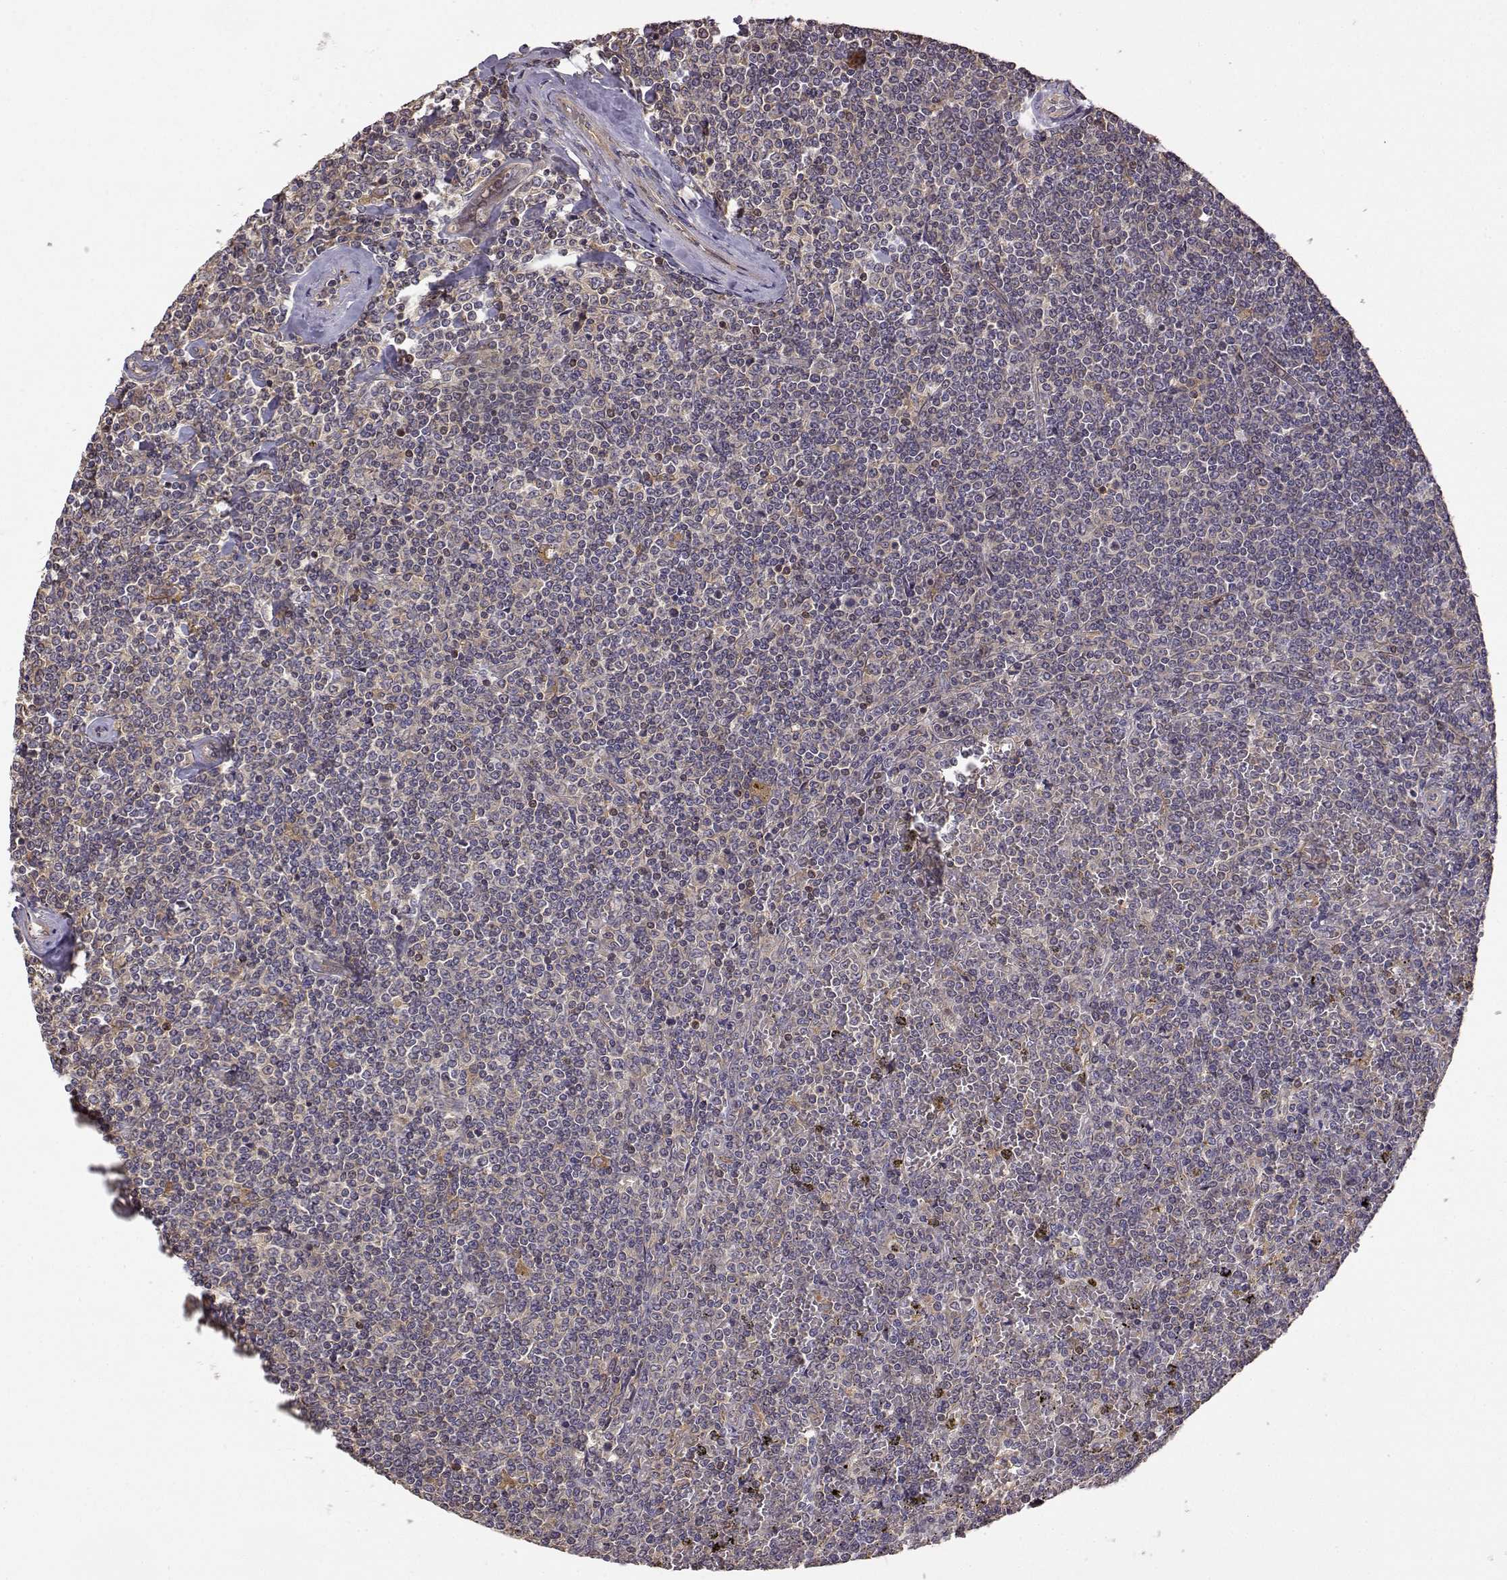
{"staining": {"intensity": "negative", "quantity": "none", "location": "none"}, "tissue": "lymphoma", "cell_type": "Tumor cells", "image_type": "cancer", "snomed": [{"axis": "morphology", "description": "Malignant lymphoma, non-Hodgkin's type, Low grade"}, {"axis": "topography", "description": "Spleen"}], "caption": "Tumor cells show no significant protein positivity in lymphoma.", "gene": "CRIM1", "patient": {"sex": "female", "age": 19}}